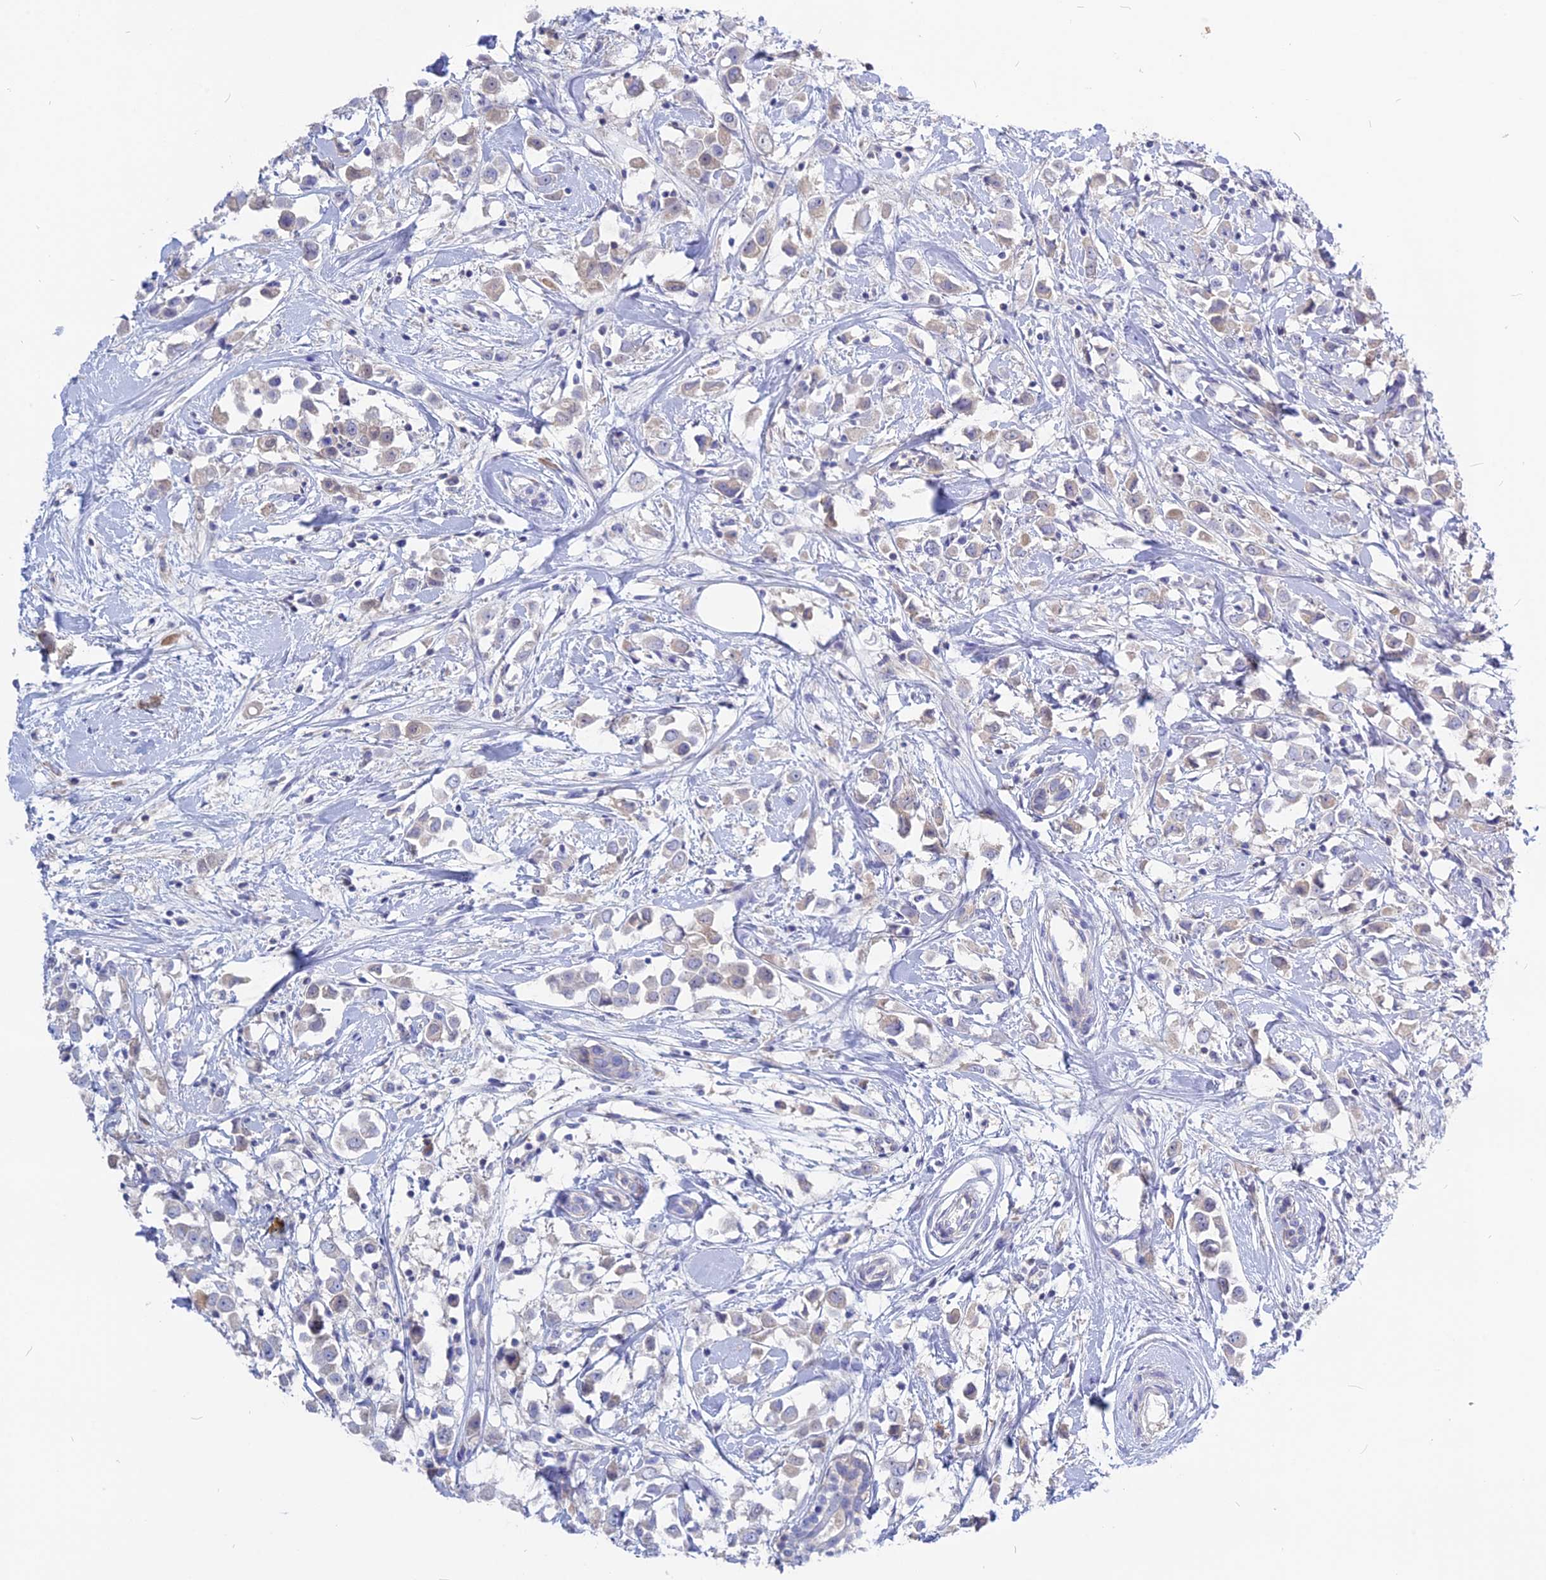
{"staining": {"intensity": "negative", "quantity": "none", "location": "none"}, "tissue": "breast cancer", "cell_type": "Tumor cells", "image_type": "cancer", "snomed": [{"axis": "morphology", "description": "Duct carcinoma"}, {"axis": "topography", "description": "Breast"}], "caption": "The immunohistochemistry image has no significant staining in tumor cells of breast cancer (intraductal carcinoma) tissue.", "gene": "ADGRA1", "patient": {"sex": "female", "age": 61}}